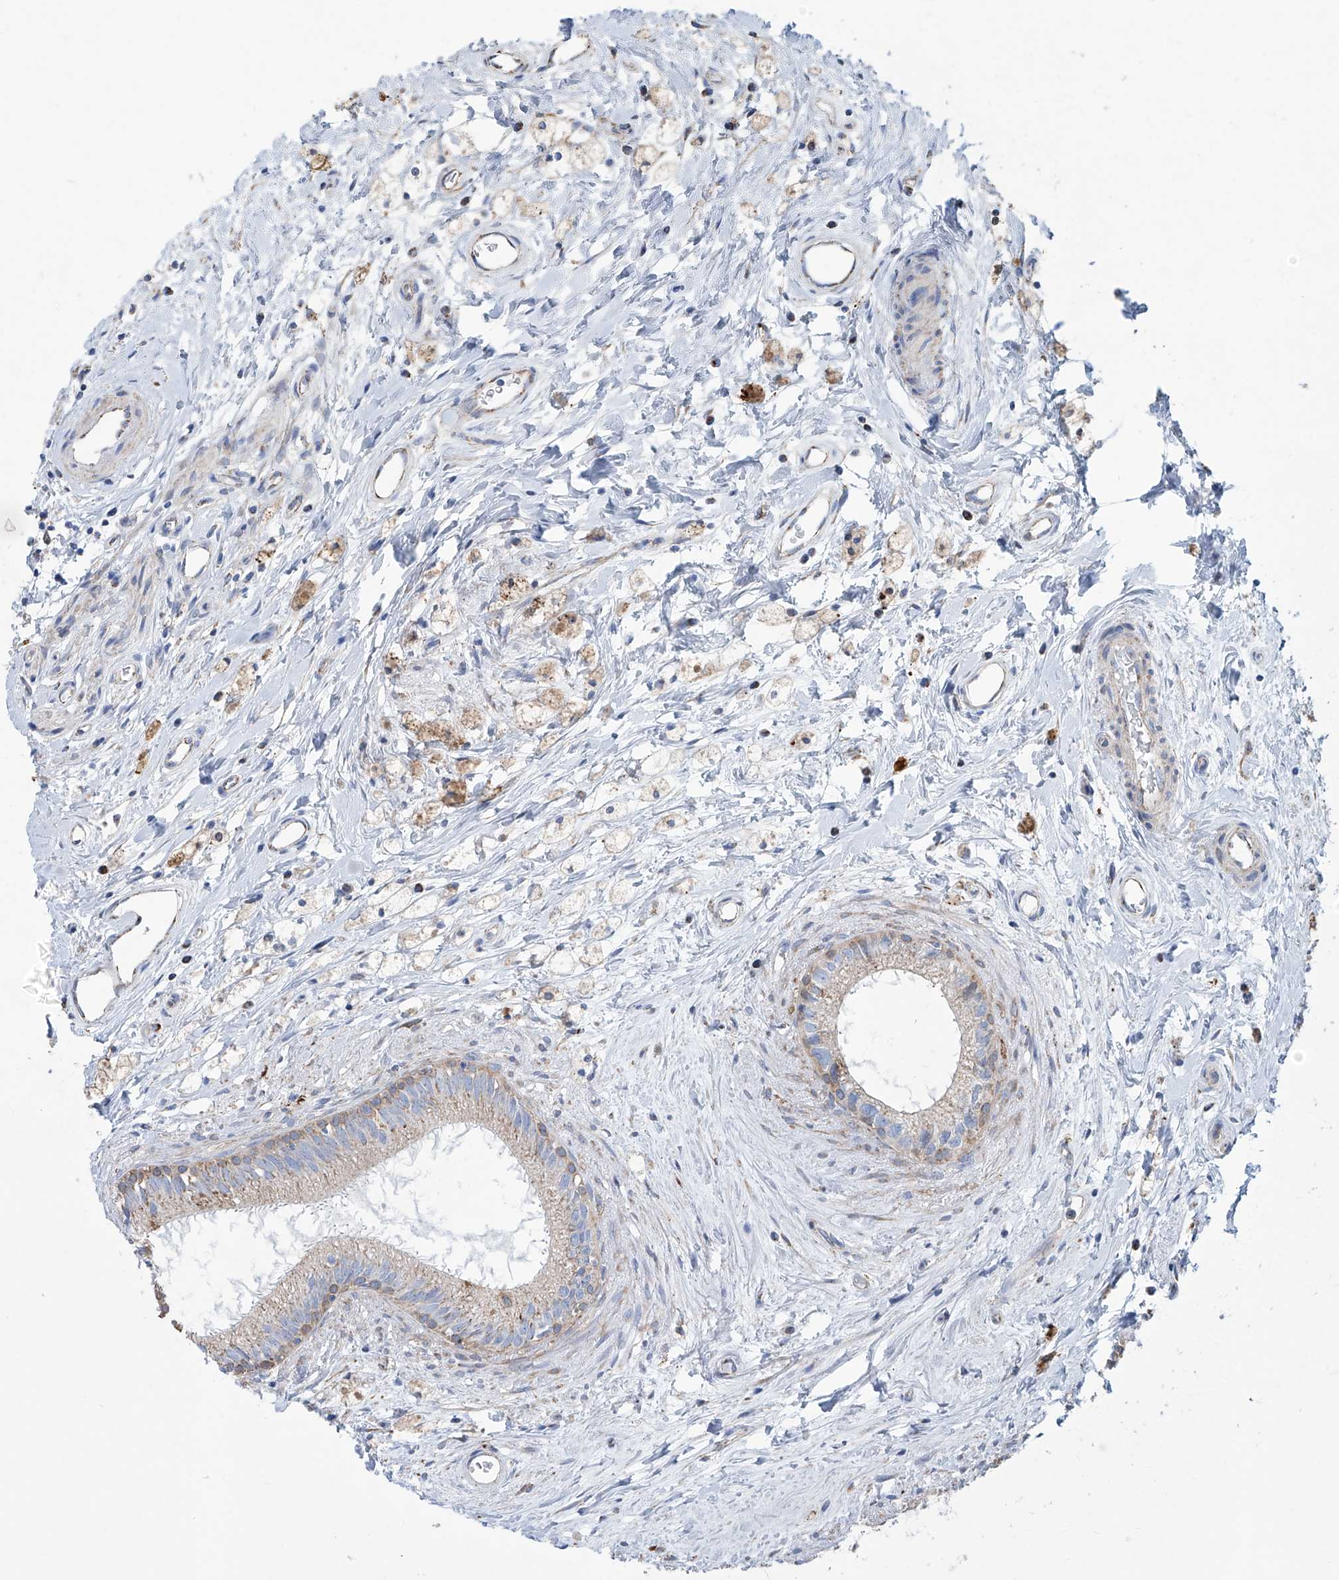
{"staining": {"intensity": "moderate", "quantity": ">75%", "location": "cytoplasmic/membranous"}, "tissue": "epididymis", "cell_type": "Glandular cells", "image_type": "normal", "snomed": [{"axis": "morphology", "description": "Normal tissue, NOS"}, {"axis": "topography", "description": "Epididymis"}], "caption": "Glandular cells display medium levels of moderate cytoplasmic/membranous staining in approximately >75% of cells in benign human epididymis. The staining was performed using DAB, with brown indicating positive protein expression. Nuclei are stained blue with hematoxylin.", "gene": "ALDH6A1", "patient": {"sex": "male", "age": 80}}